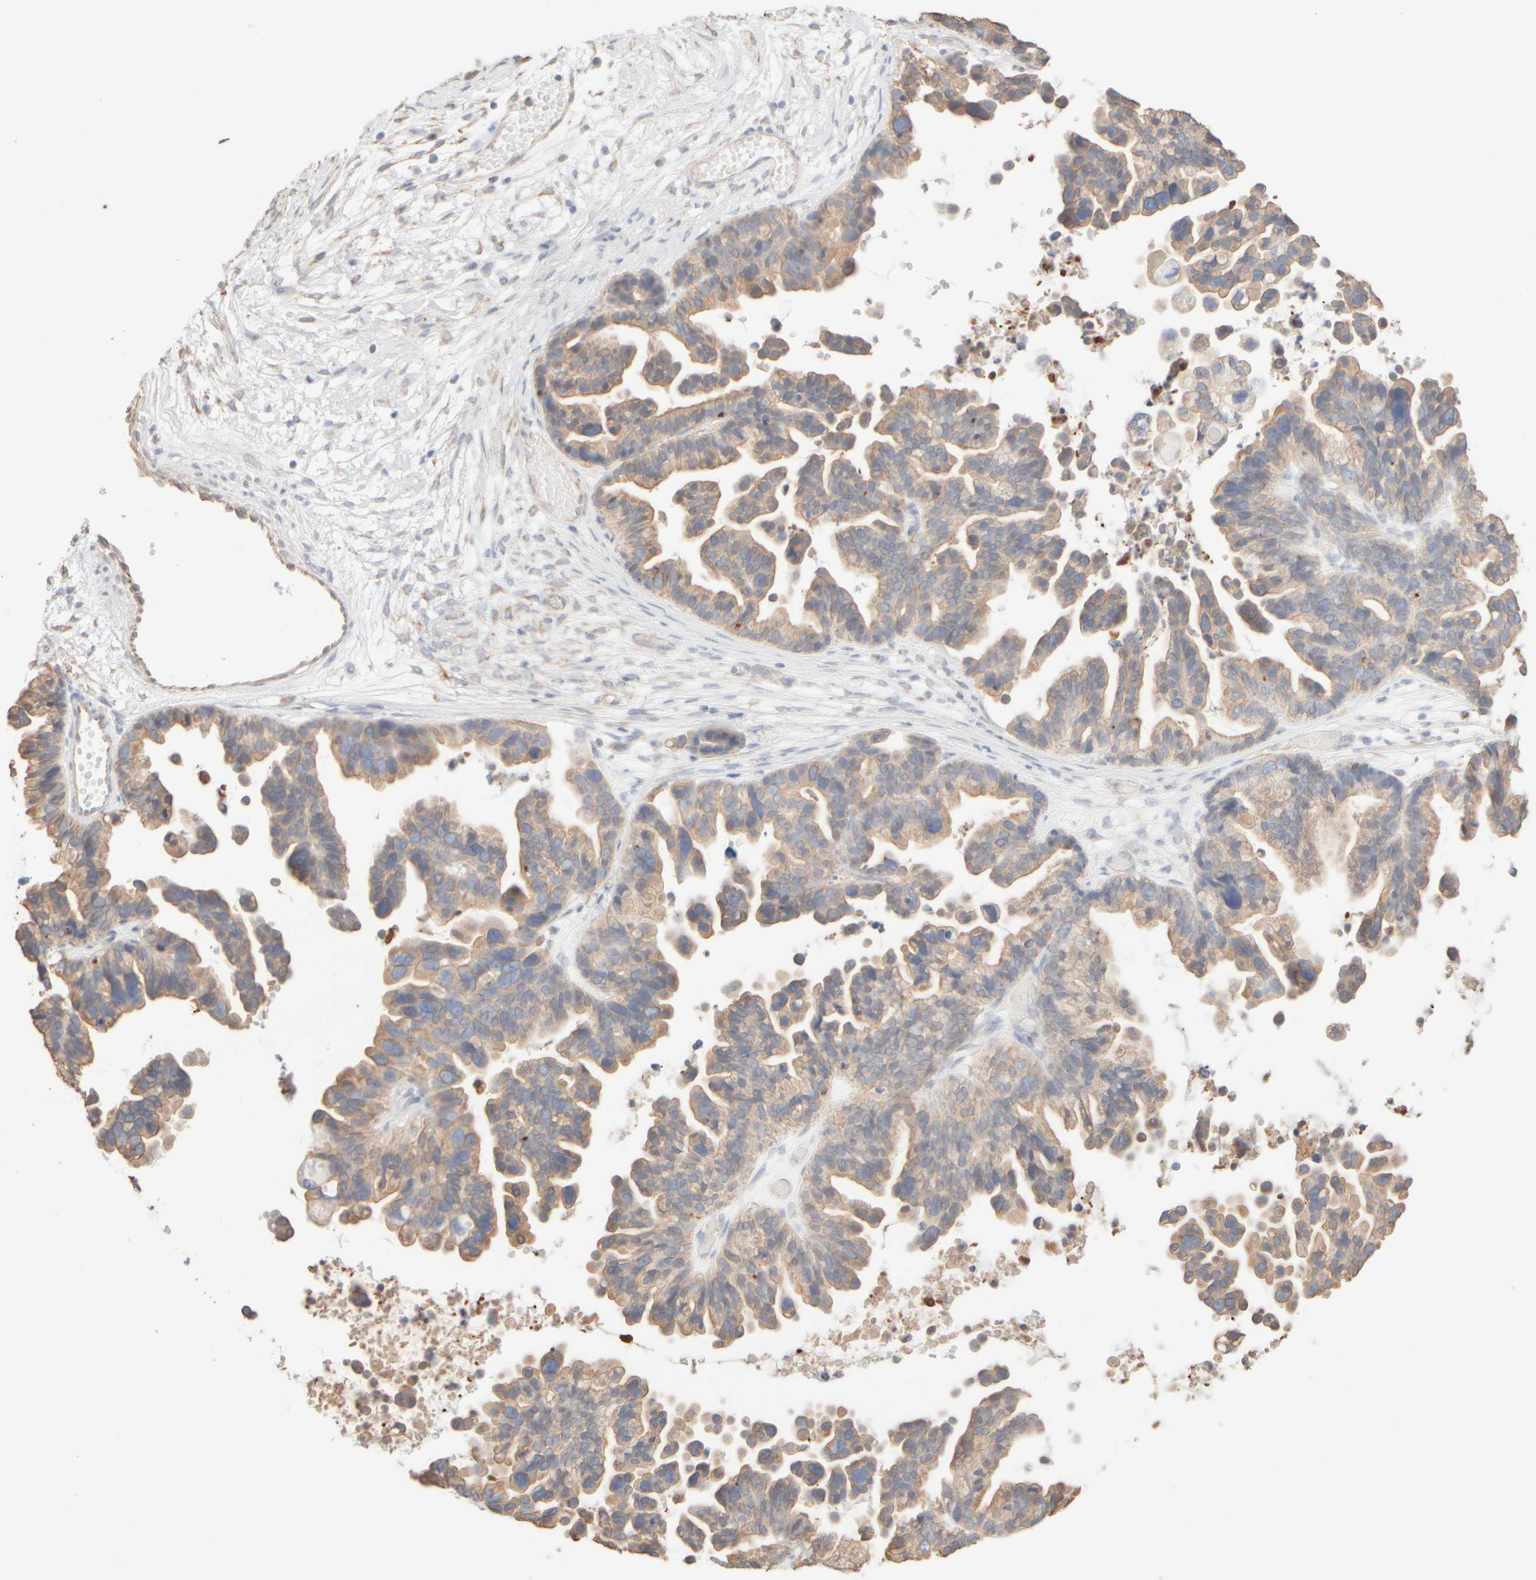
{"staining": {"intensity": "weak", "quantity": ">75%", "location": "cytoplasmic/membranous"}, "tissue": "ovarian cancer", "cell_type": "Tumor cells", "image_type": "cancer", "snomed": [{"axis": "morphology", "description": "Cystadenocarcinoma, serous, NOS"}, {"axis": "topography", "description": "Ovary"}], "caption": "Weak cytoplasmic/membranous protein staining is appreciated in about >75% of tumor cells in ovarian cancer (serous cystadenocarcinoma).", "gene": "KRT15", "patient": {"sex": "female", "age": 56}}